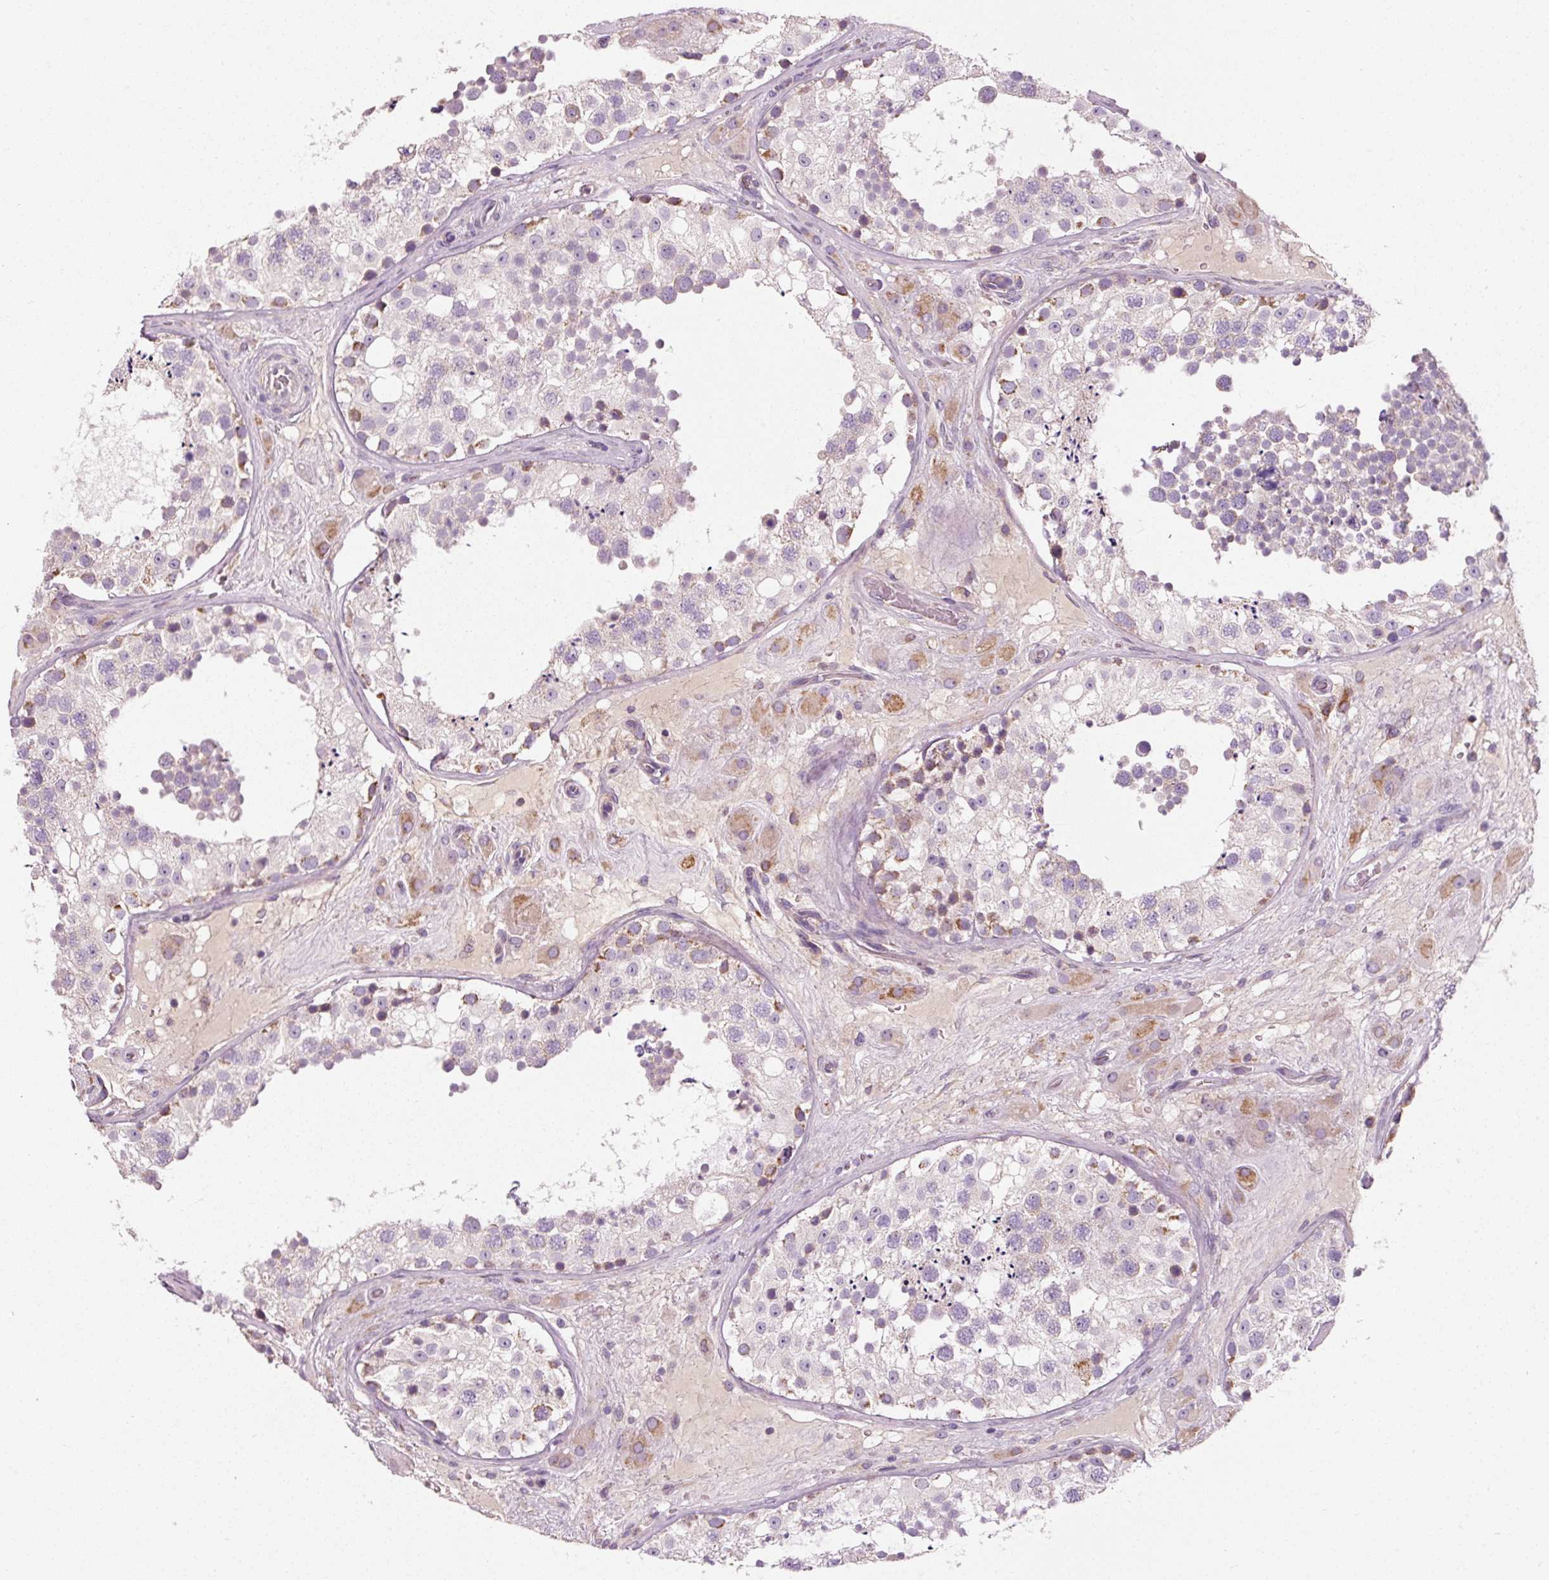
{"staining": {"intensity": "moderate", "quantity": "<25%", "location": "cytoplasmic/membranous"}, "tissue": "testis", "cell_type": "Cells in seminiferous ducts", "image_type": "normal", "snomed": [{"axis": "morphology", "description": "Normal tissue, NOS"}, {"axis": "topography", "description": "Testis"}], "caption": "Immunohistochemistry of benign testis reveals low levels of moderate cytoplasmic/membranous expression in approximately <25% of cells in seminiferous ducts. The staining is performed using DAB (3,3'-diaminobenzidine) brown chromogen to label protein expression. The nuclei are counter-stained blue using hematoxylin.", "gene": "NDUFB4", "patient": {"sex": "male", "age": 26}}